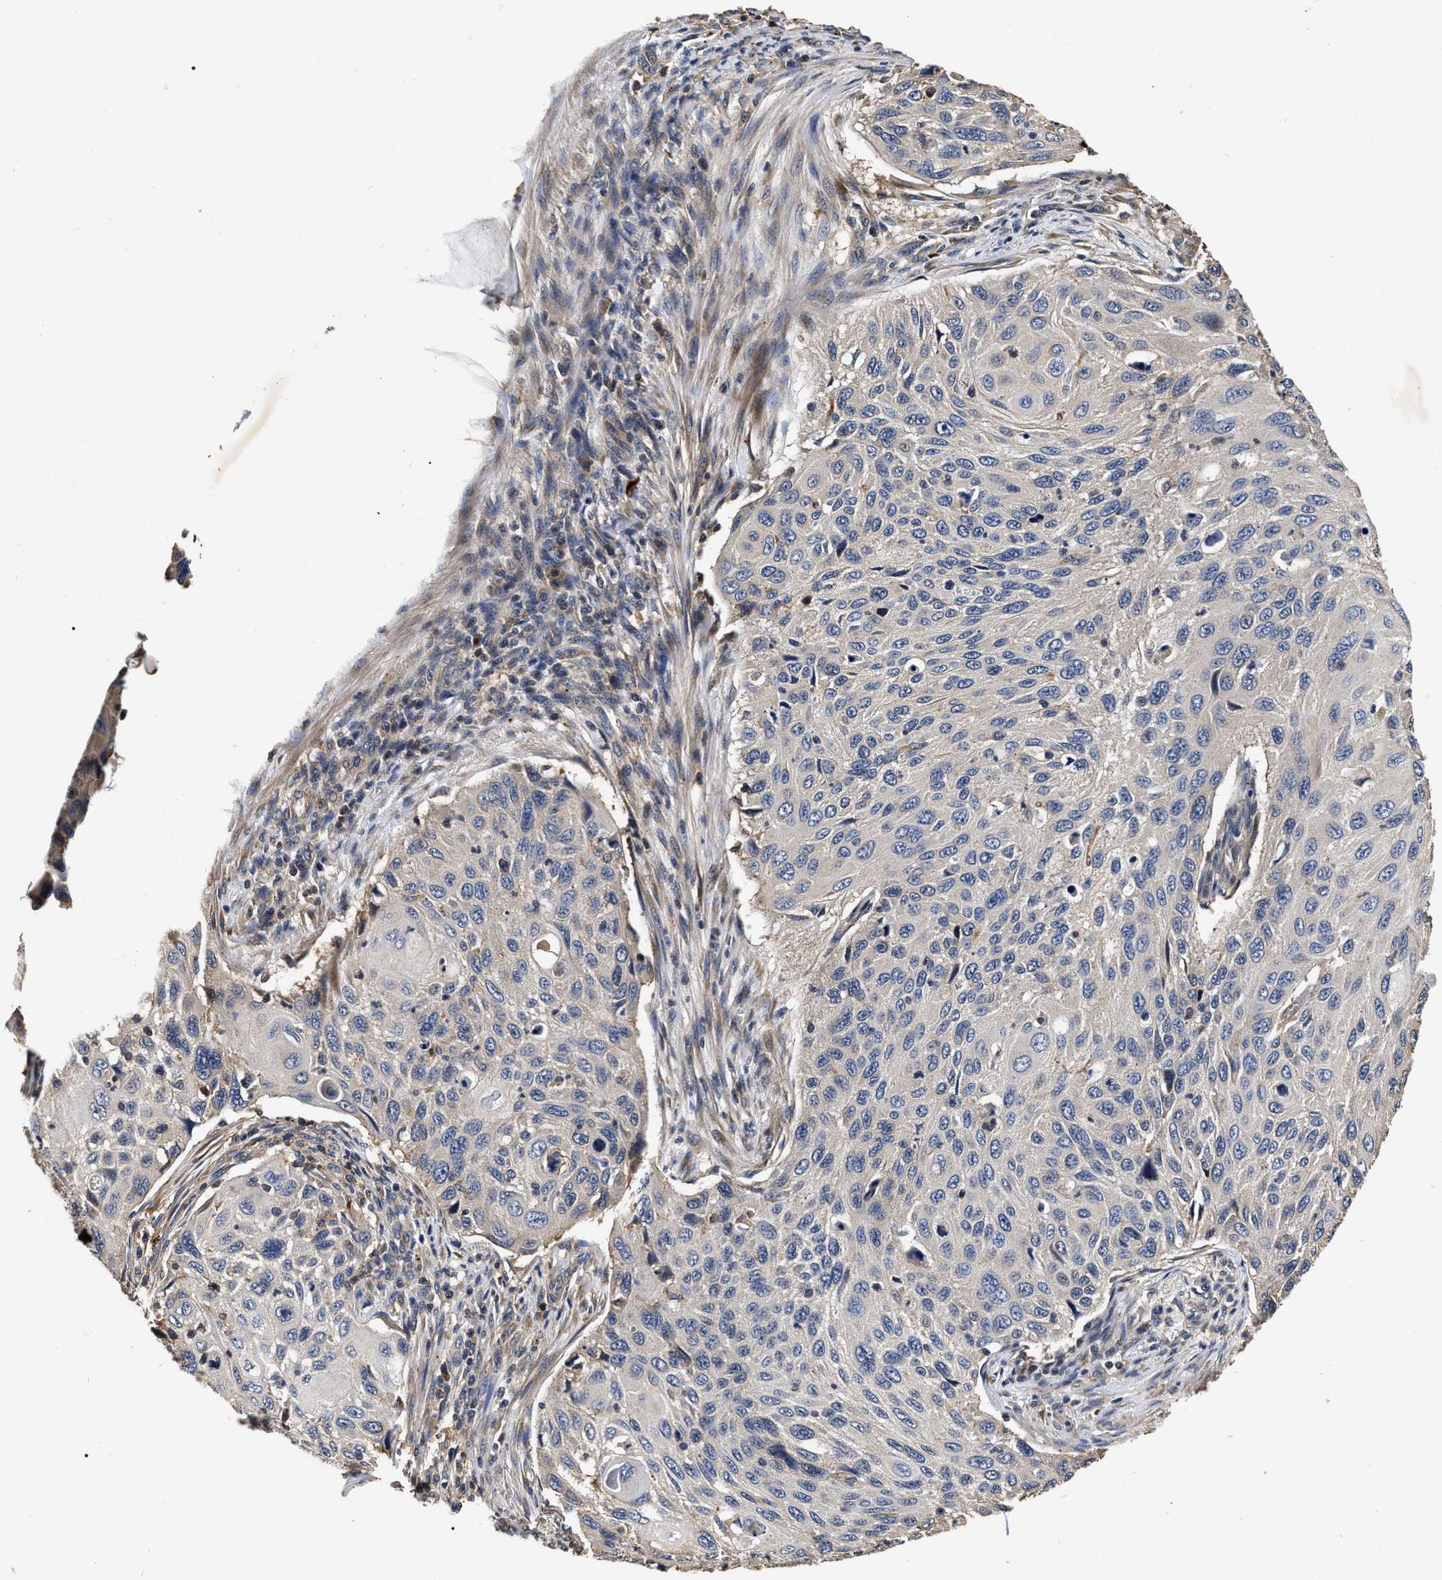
{"staining": {"intensity": "negative", "quantity": "none", "location": "none"}, "tissue": "cervical cancer", "cell_type": "Tumor cells", "image_type": "cancer", "snomed": [{"axis": "morphology", "description": "Squamous cell carcinoma, NOS"}, {"axis": "topography", "description": "Cervix"}], "caption": "Image shows no significant protein positivity in tumor cells of cervical cancer.", "gene": "ABCG8", "patient": {"sex": "female", "age": 70}}